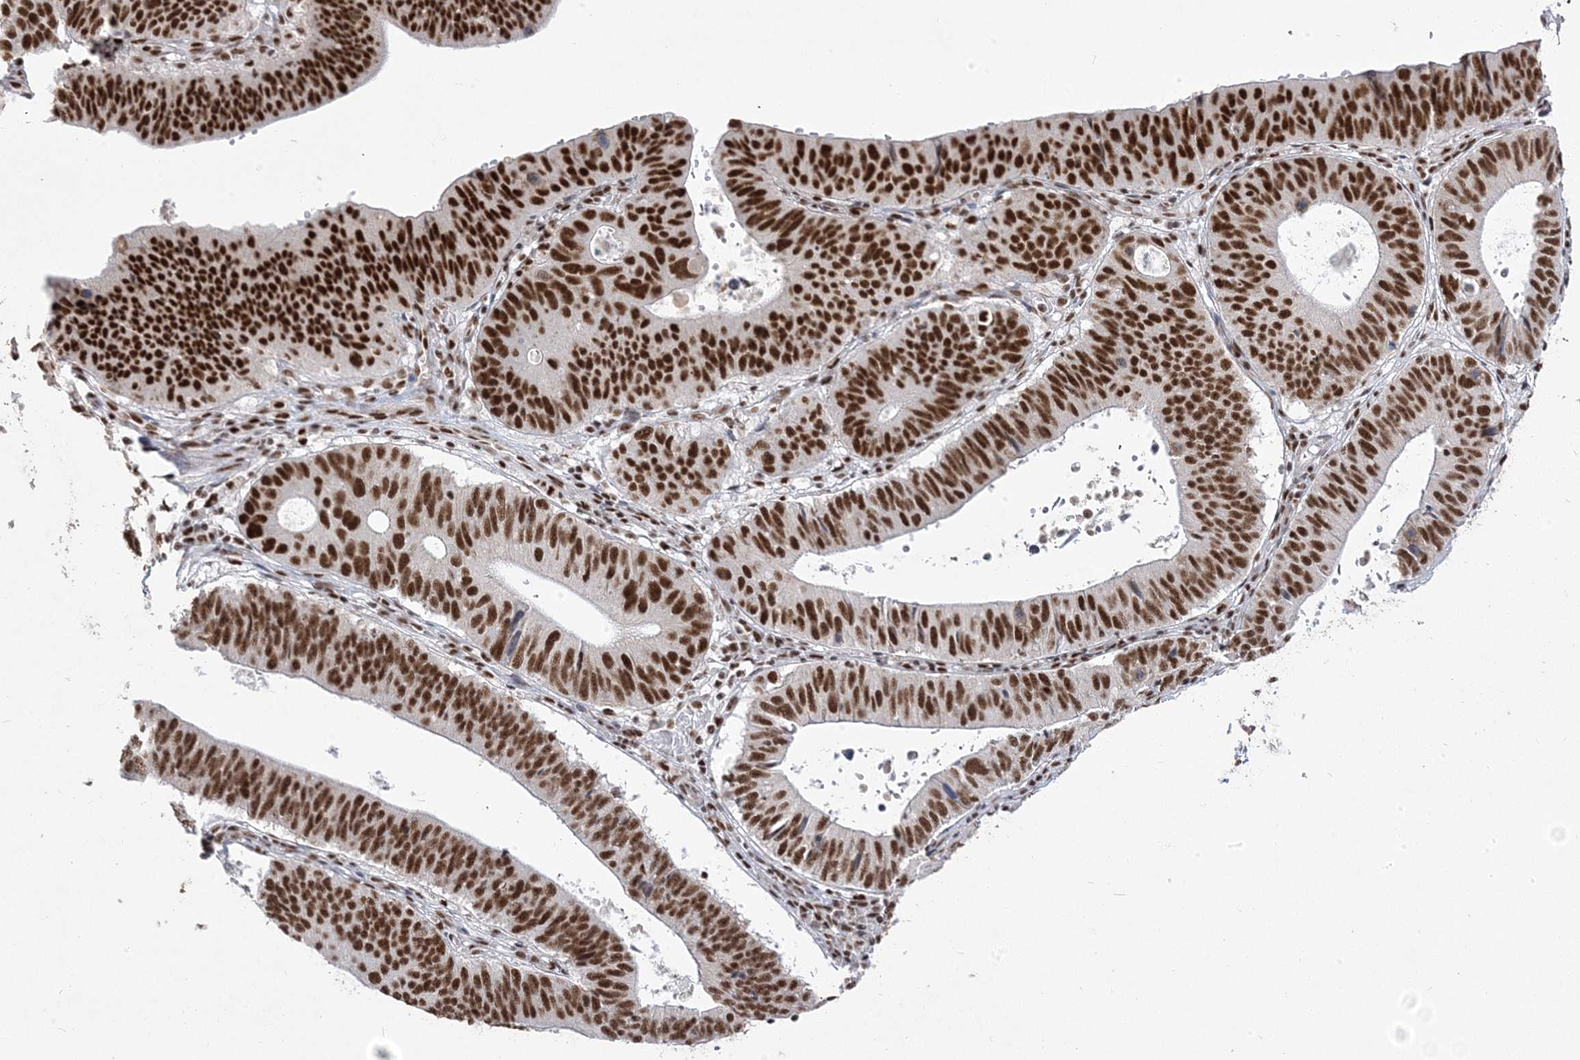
{"staining": {"intensity": "strong", "quantity": ">75%", "location": "nuclear"}, "tissue": "stomach cancer", "cell_type": "Tumor cells", "image_type": "cancer", "snomed": [{"axis": "morphology", "description": "Adenocarcinoma, NOS"}, {"axis": "topography", "description": "Stomach"}], "caption": "Tumor cells demonstrate high levels of strong nuclear positivity in about >75% of cells in stomach cancer (adenocarcinoma). (Stains: DAB (3,3'-diaminobenzidine) in brown, nuclei in blue, Microscopy: brightfield microscopy at high magnification).", "gene": "MTREX", "patient": {"sex": "male", "age": 59}}